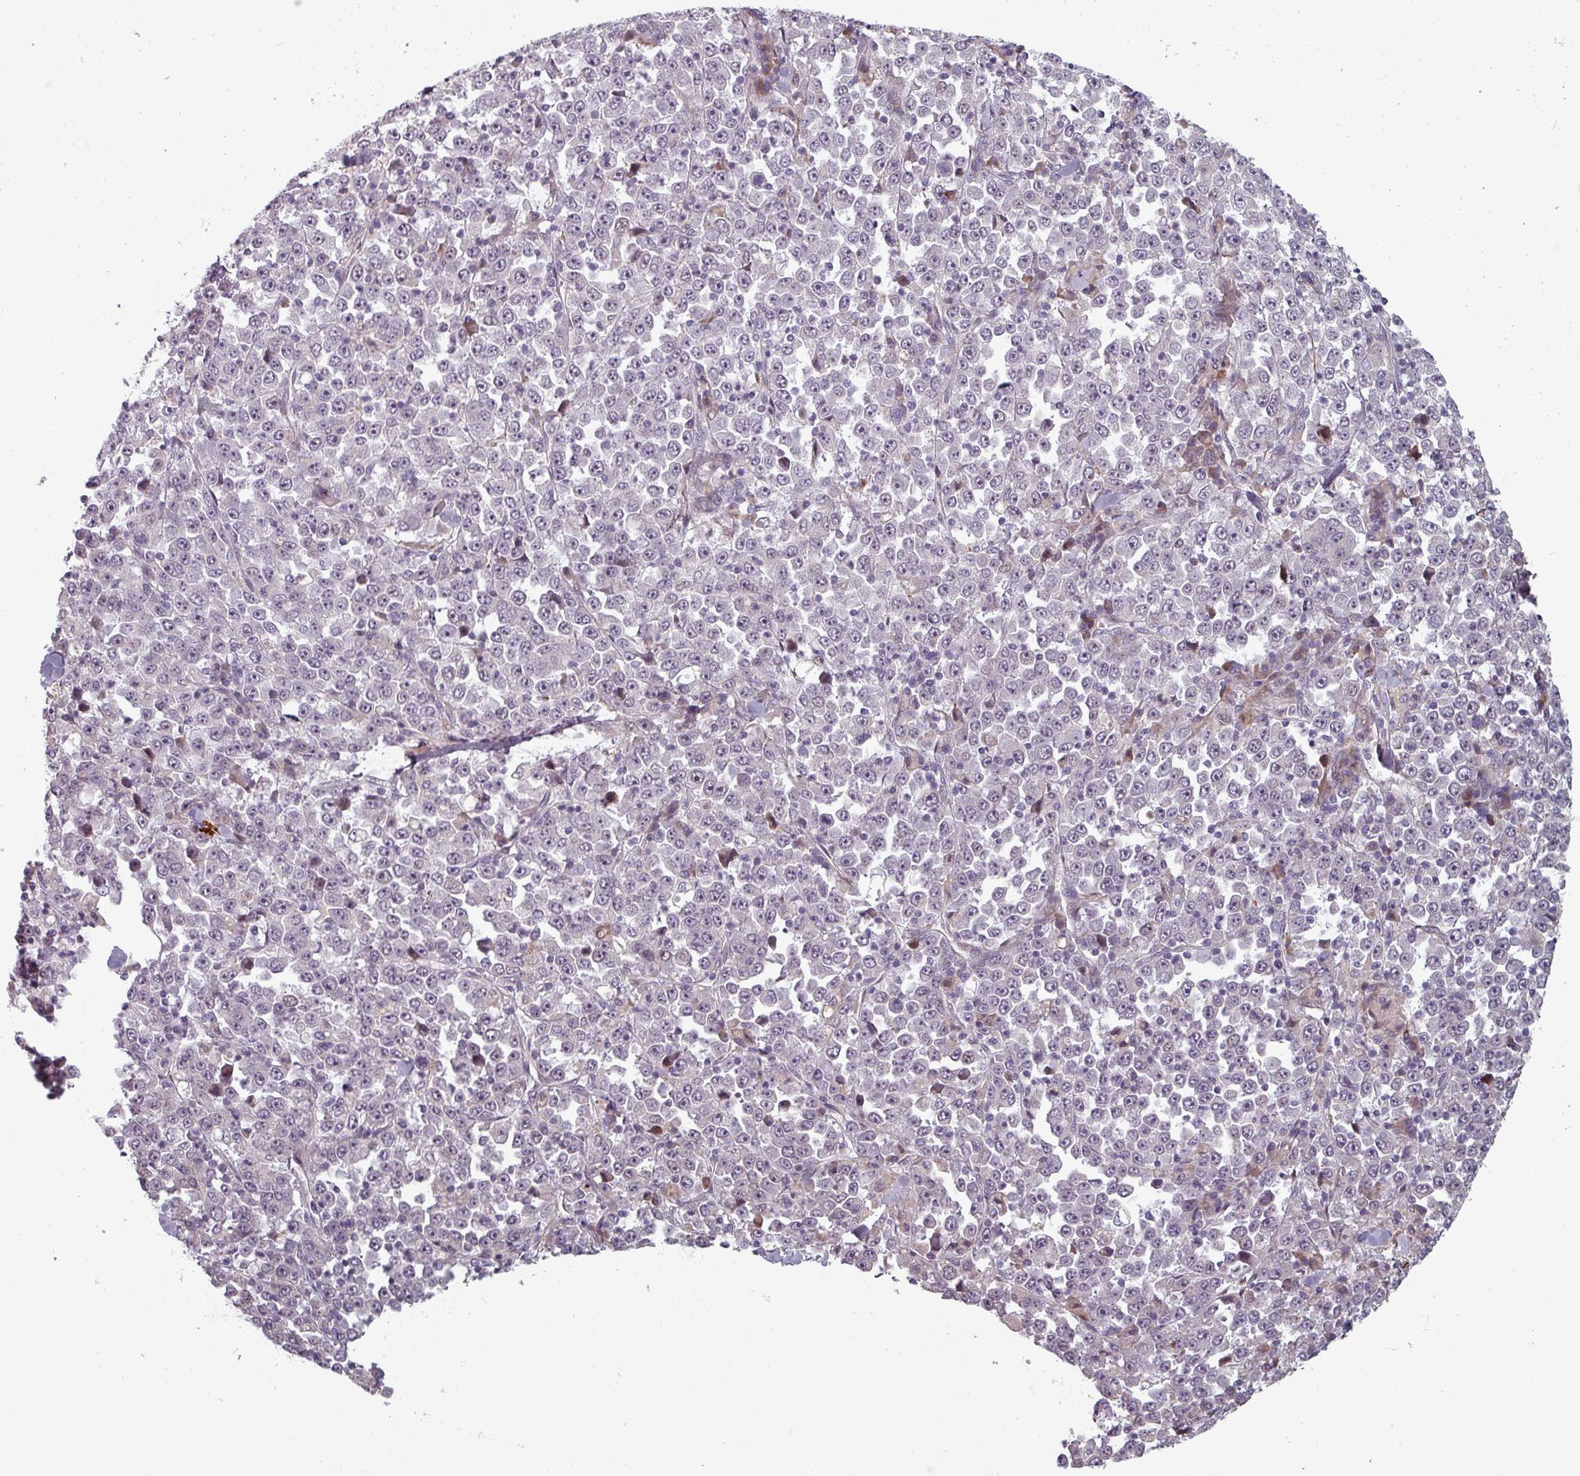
{"staining": {"intensity": "negative", "quantity": "none", "location": "none"}, "tissue": "stomach cancer", "cell_type": "Tumor cells", "image_type": "cancer", "snomed": [{"axis": "morphology", "description": "Normal tissue, NOS"}, {"axis": "morphology", "description": "Adenocarcinoma, NOS"}, {"axis": "topography", "description": "Stomach, upper"}, {"axis": "topography", "description": "Stomach"}], "caption": "Tumor cells show no significant positivity in stomach cancer.", "gene": "CYB5RL", "patient": {"sex": "male", "age": 59}}